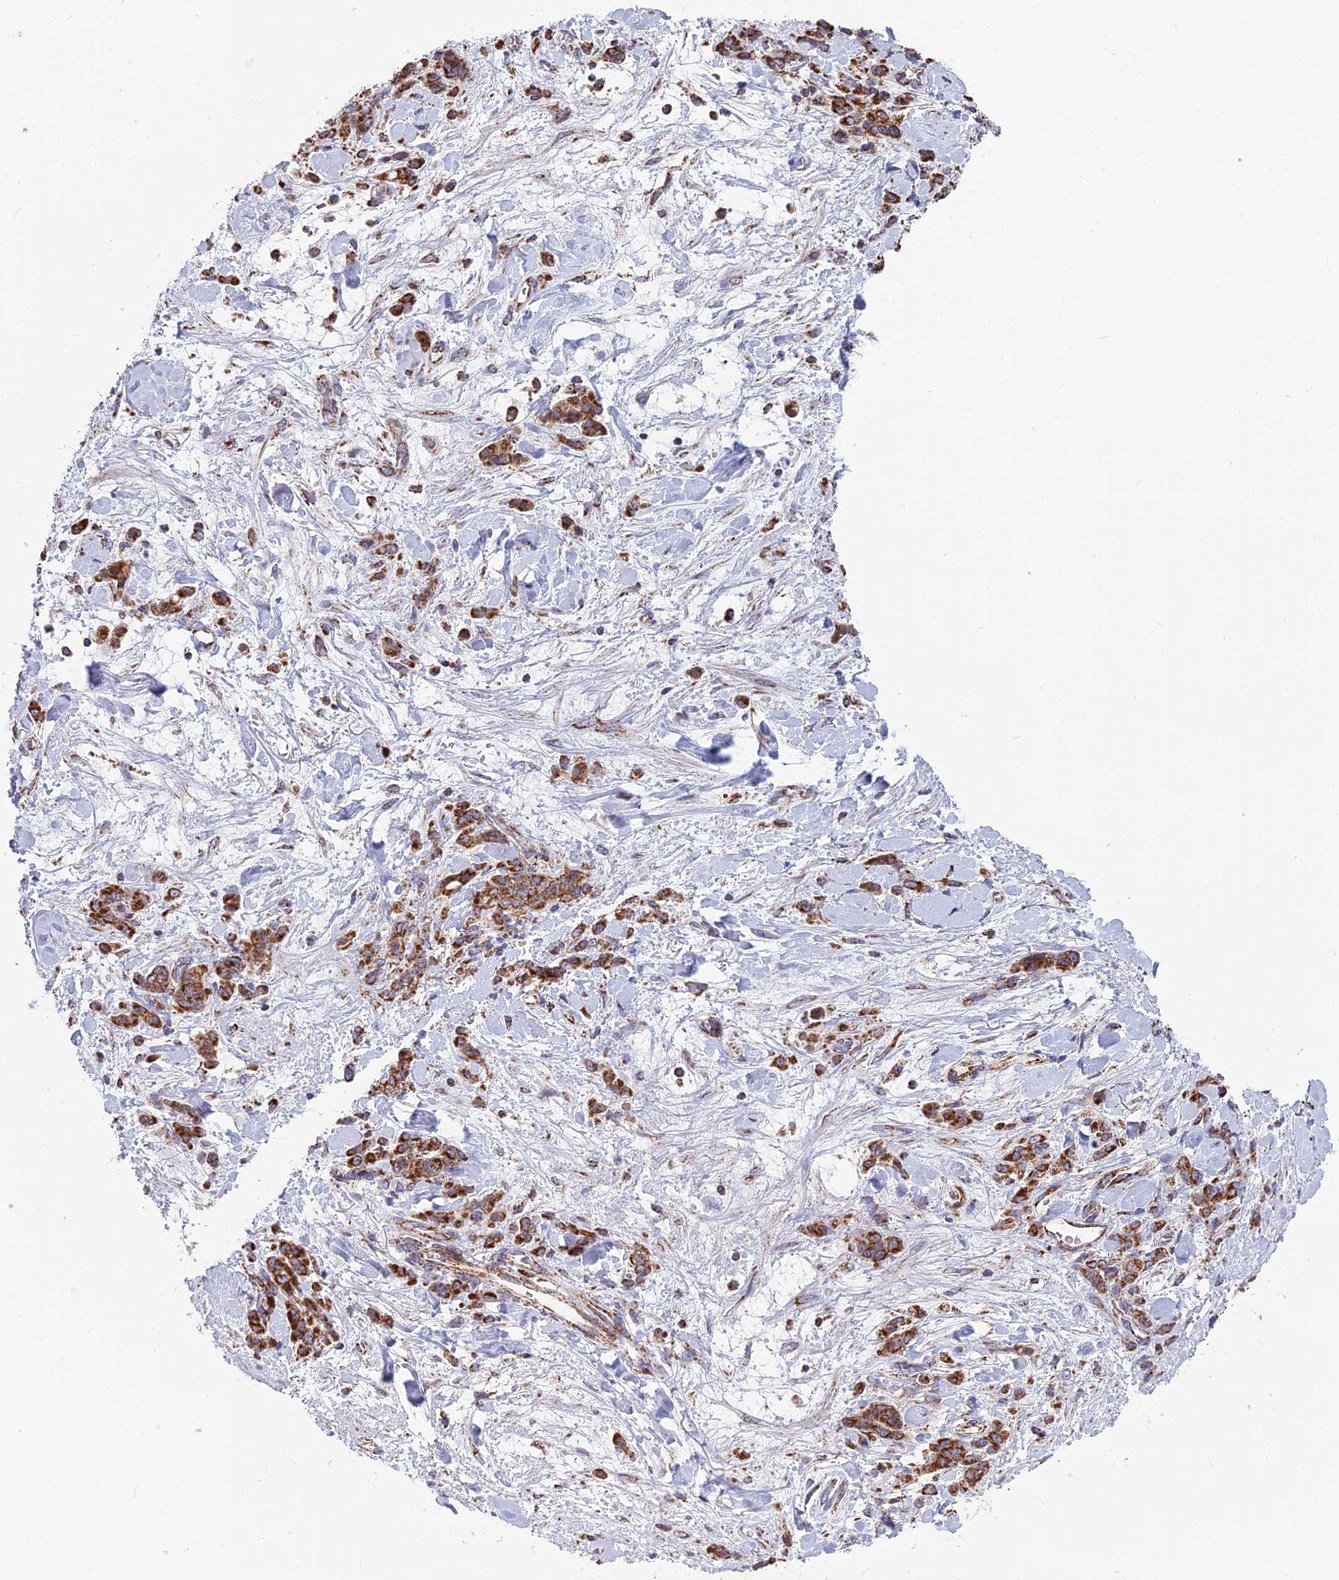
{"staining": {"intensity": "strong", "quantity": ">75%", "location": "cytoplasmic/membranous"}, "tissue": "stomach cancer", "cell_type": "Tumor cells", "image_type": "cancer", "snomed": [{"axis": "morphology", "description": "Normal tissue, NOS"}, {"axis": "morphology", "description": "Adenocarcinoma, NOS"}, {"axis": "topography", "description": "Stomach"}], "caption": "Immunohistochemical staining of human stomach cancer exhibits high levels of strong cytoplasmic/membranous expression in about >75% of tumor cells. (DAB = brown stain, brightfield microscopy at high magnification).", "gene": "CS", "patient": {"sex": "male", "age": 82}}